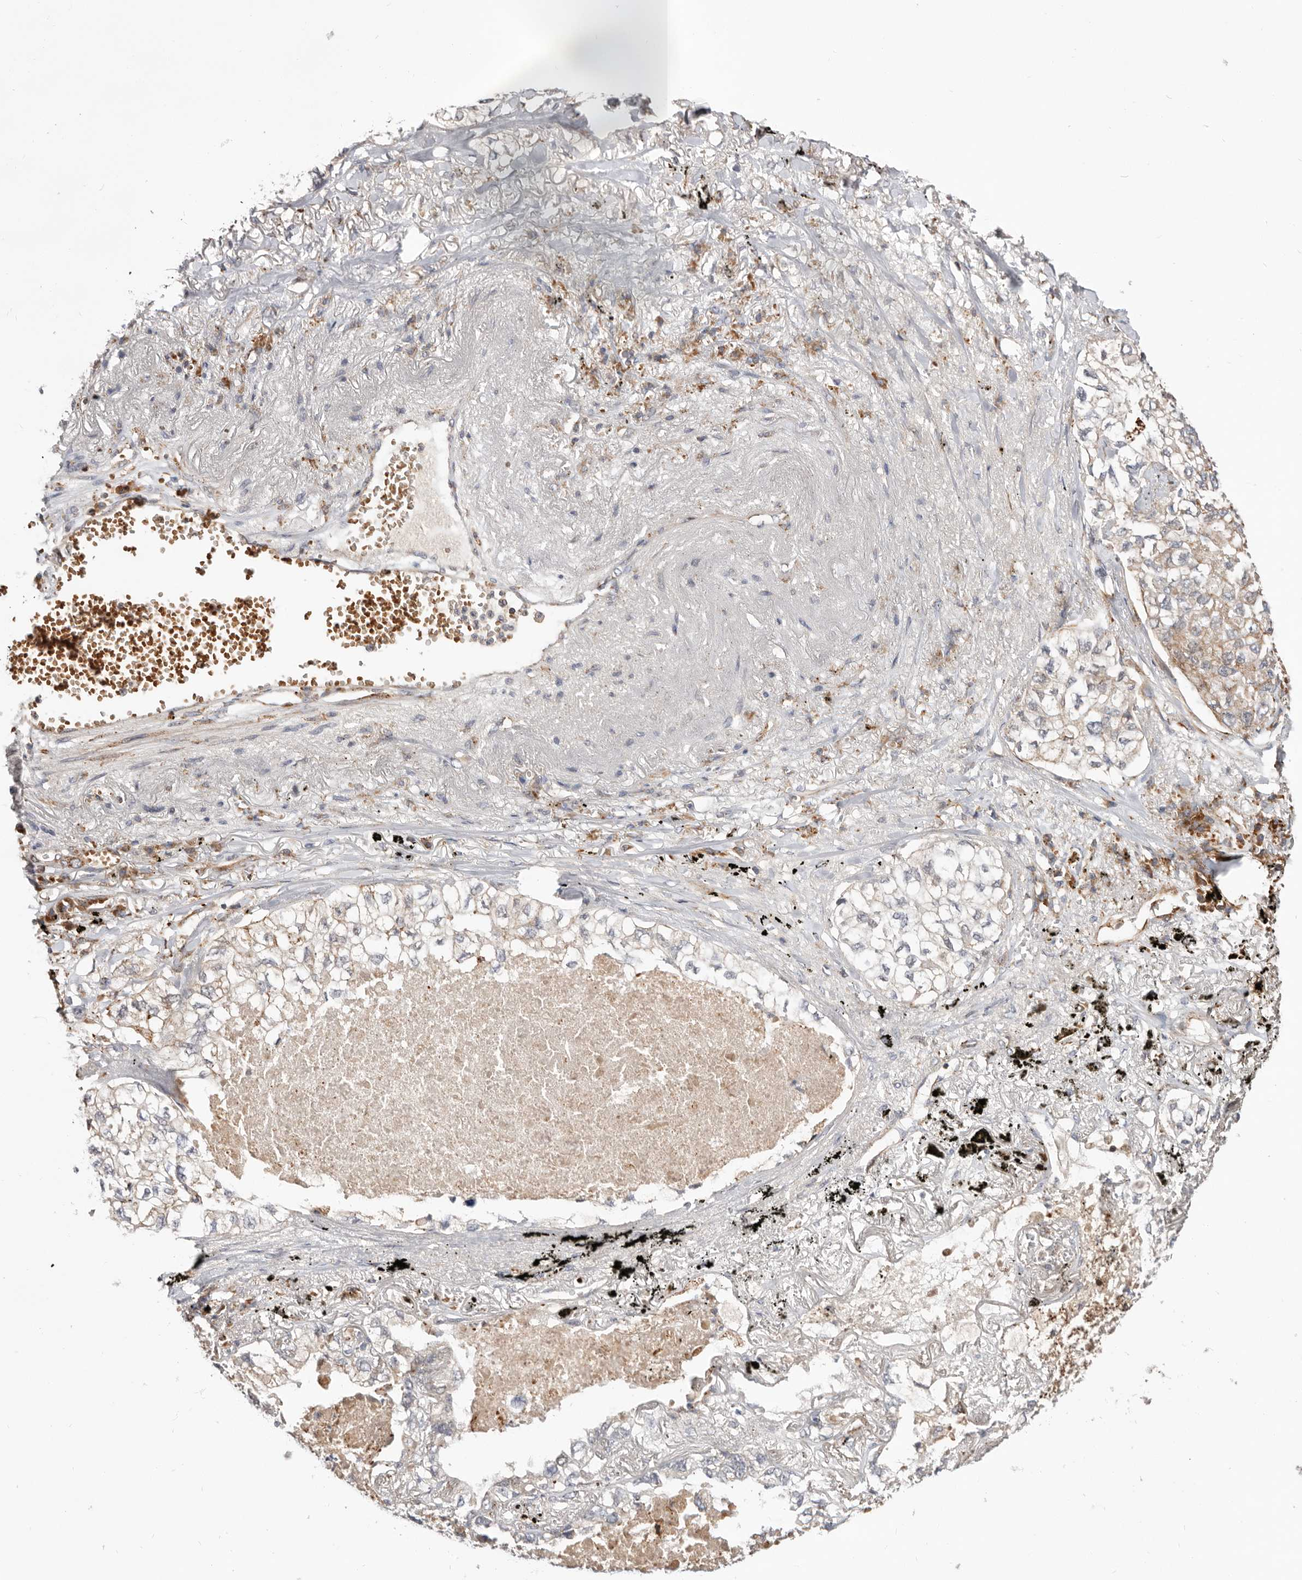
{"staining": {"intensity": "weak", "quantity": "<25%", "location": "cytoplasmic/membranous"}, "tissue": "lung cancer", "cell_type": "Tumor cells", "image_type": "cancer", "snomed": [{"axis": "morphology", "description": "Adenocarcinoma, NOS"}, {"axis": "topography", "description": "Lung"}], "caption": "Adenocarcinoma (lung) was stained to show a protein in brown. There is no significant staining in tumor cells.", "gene": "RNF213", "patient": {"sex": "male", "age": 65}}